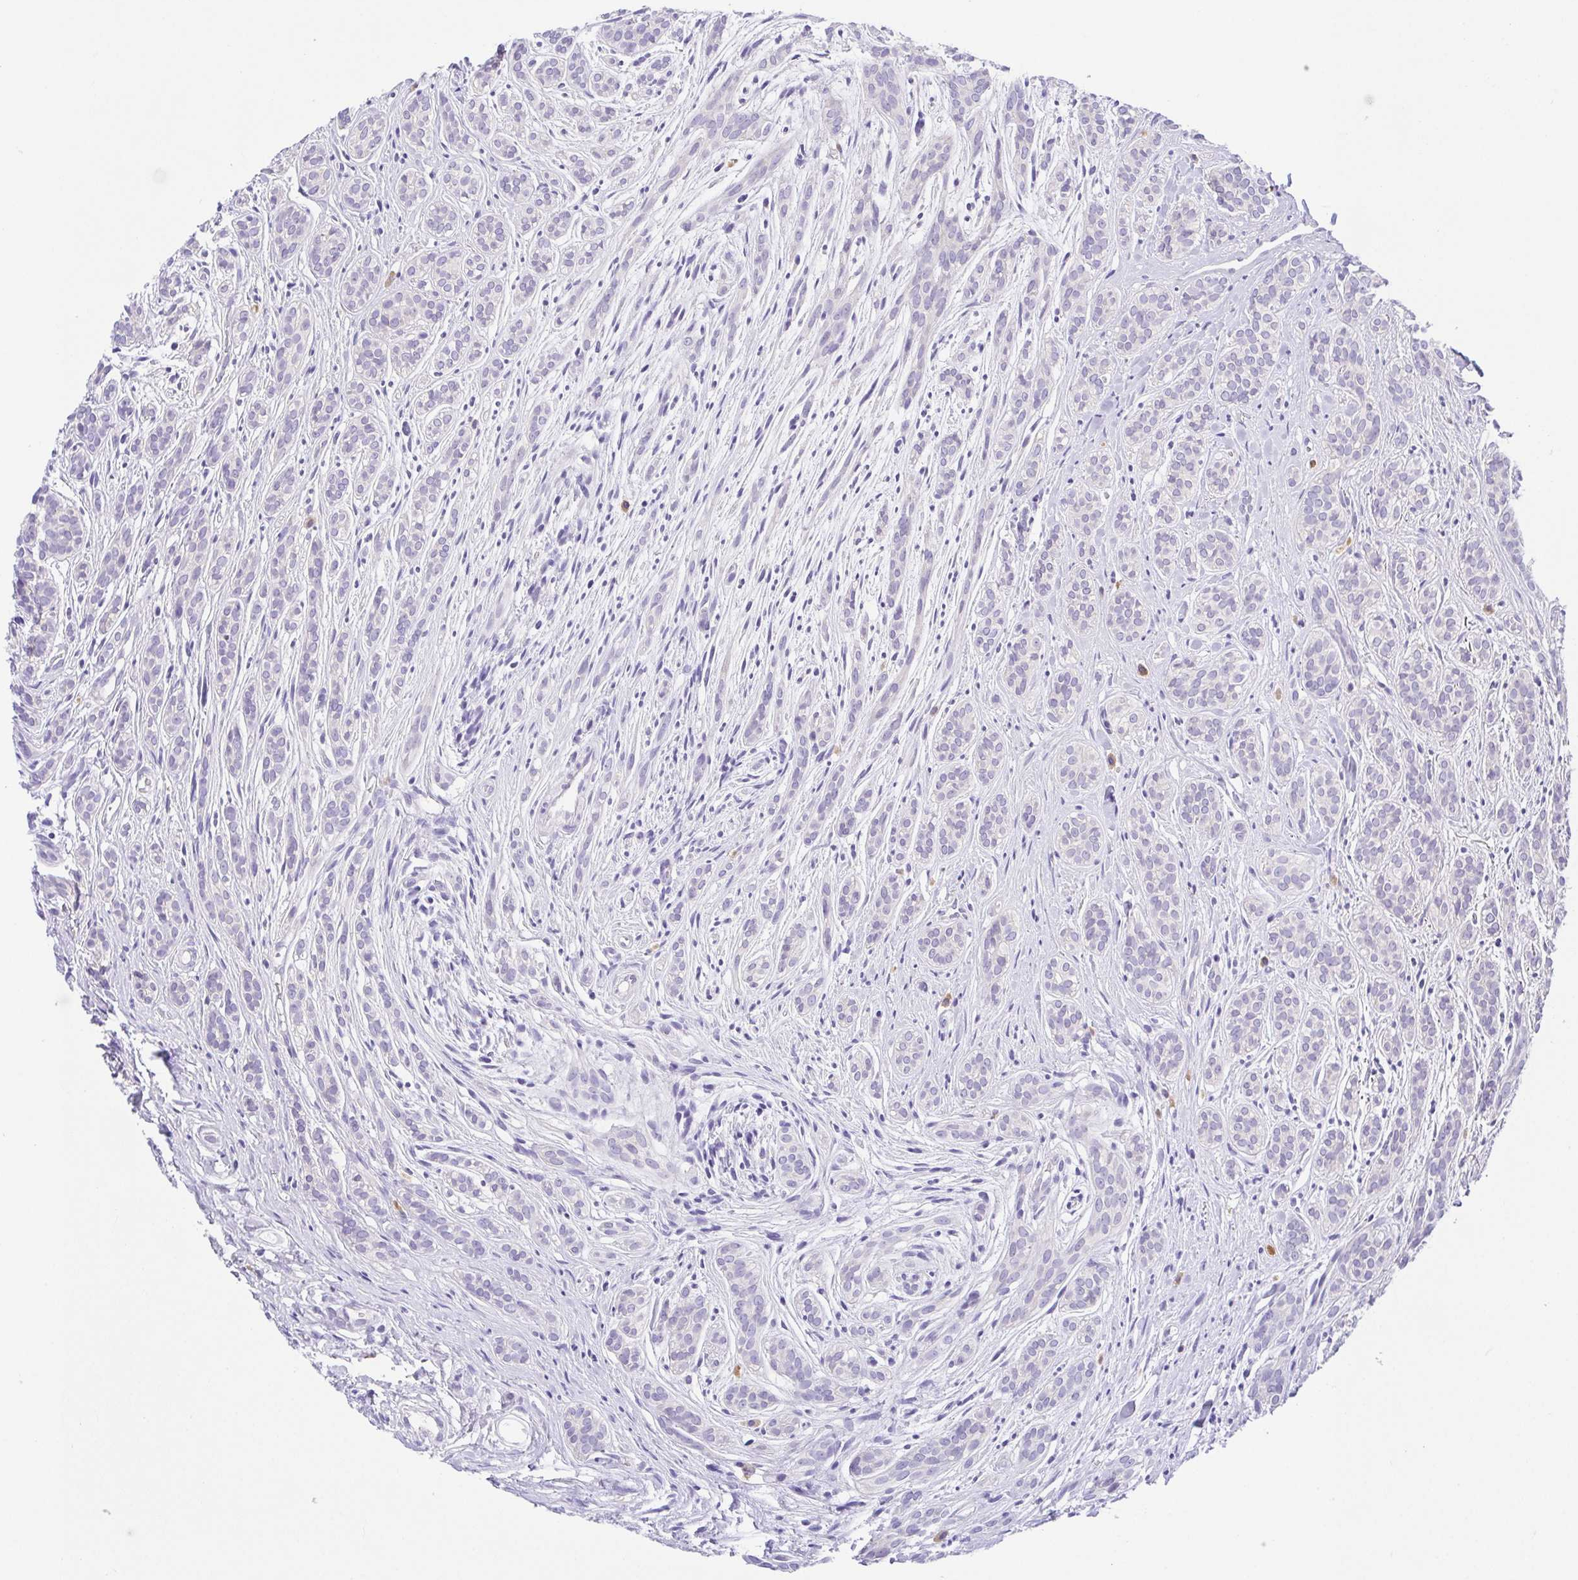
{"staining": {"intensity": "negative", "quantity": "none", "location": "none"}, "tissue": "head and neck cancer", "cell_type": "Tumor cells", "image_type": "cancer", "snomed": [{"axis": "morphology", "description": "Adenocarcinoma, NOS"}, {"axis": "topography", "description": "Head-Neck"}], "caption": "IHC of human head and neck cancer exhibits no positivity in tumor cells.", "gene": "KRTDAP", "patient": {"sex": "female", "age": 57}}